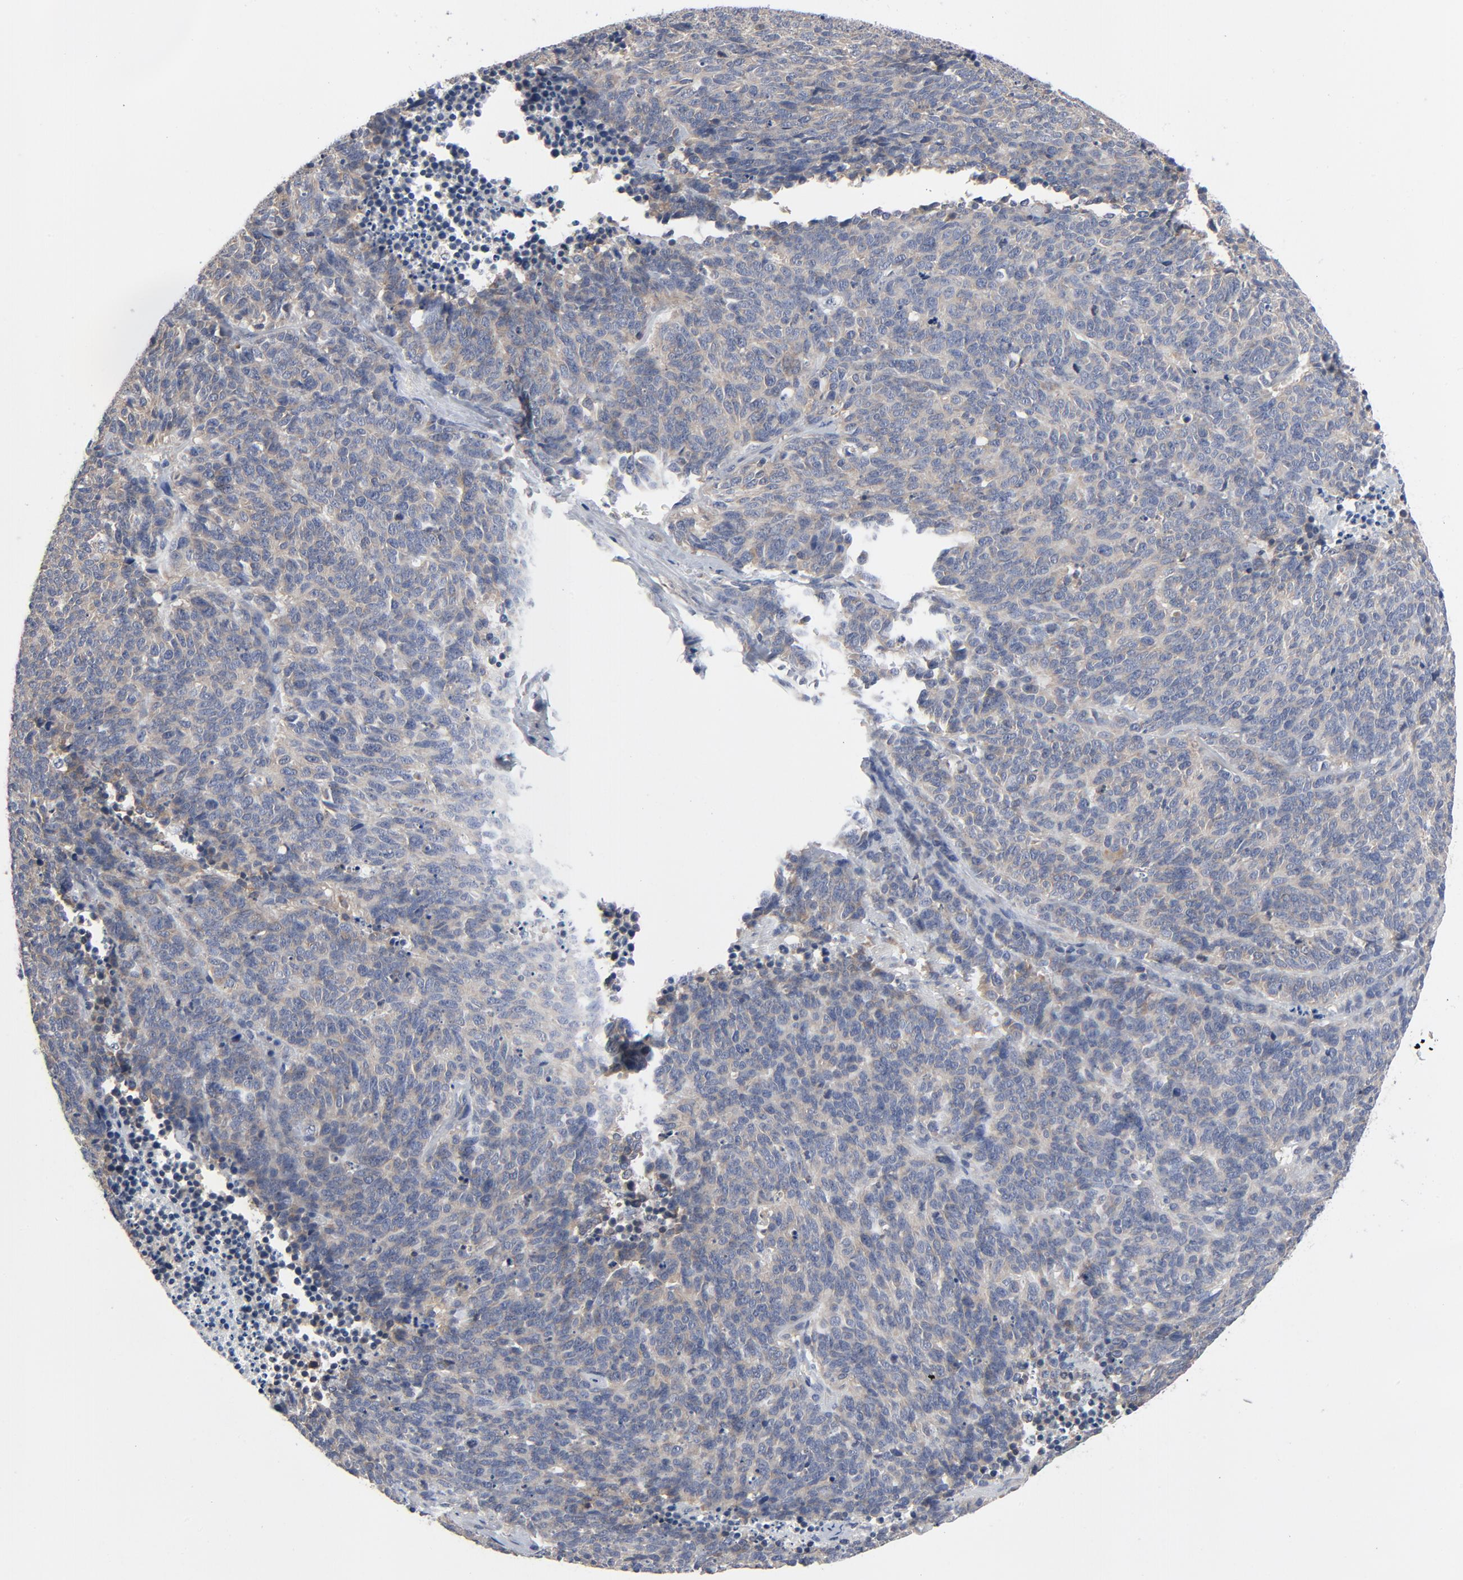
{"staining": {"intensity": "moderate", "quantity": "25%-75%", "location": "cytoplasmic/membranous"}, "tissue": "lung cancer", "cell_type": "Tumor cells", "image_type": "cancer", "snomed": [{"axis": "morphology", "description": "Neoplasm, malignant, NOS"}, {"axis": "topography", "description": "Lung"}], "caption": "Lung cancer (malignant neoplasm) stained with IHC reveals moderate cytoplasmic/membranous expression in about 25%-75% of tumor cells.", "gene": "DYNLT3", "patient": {"sex": "female", "age": 58}}